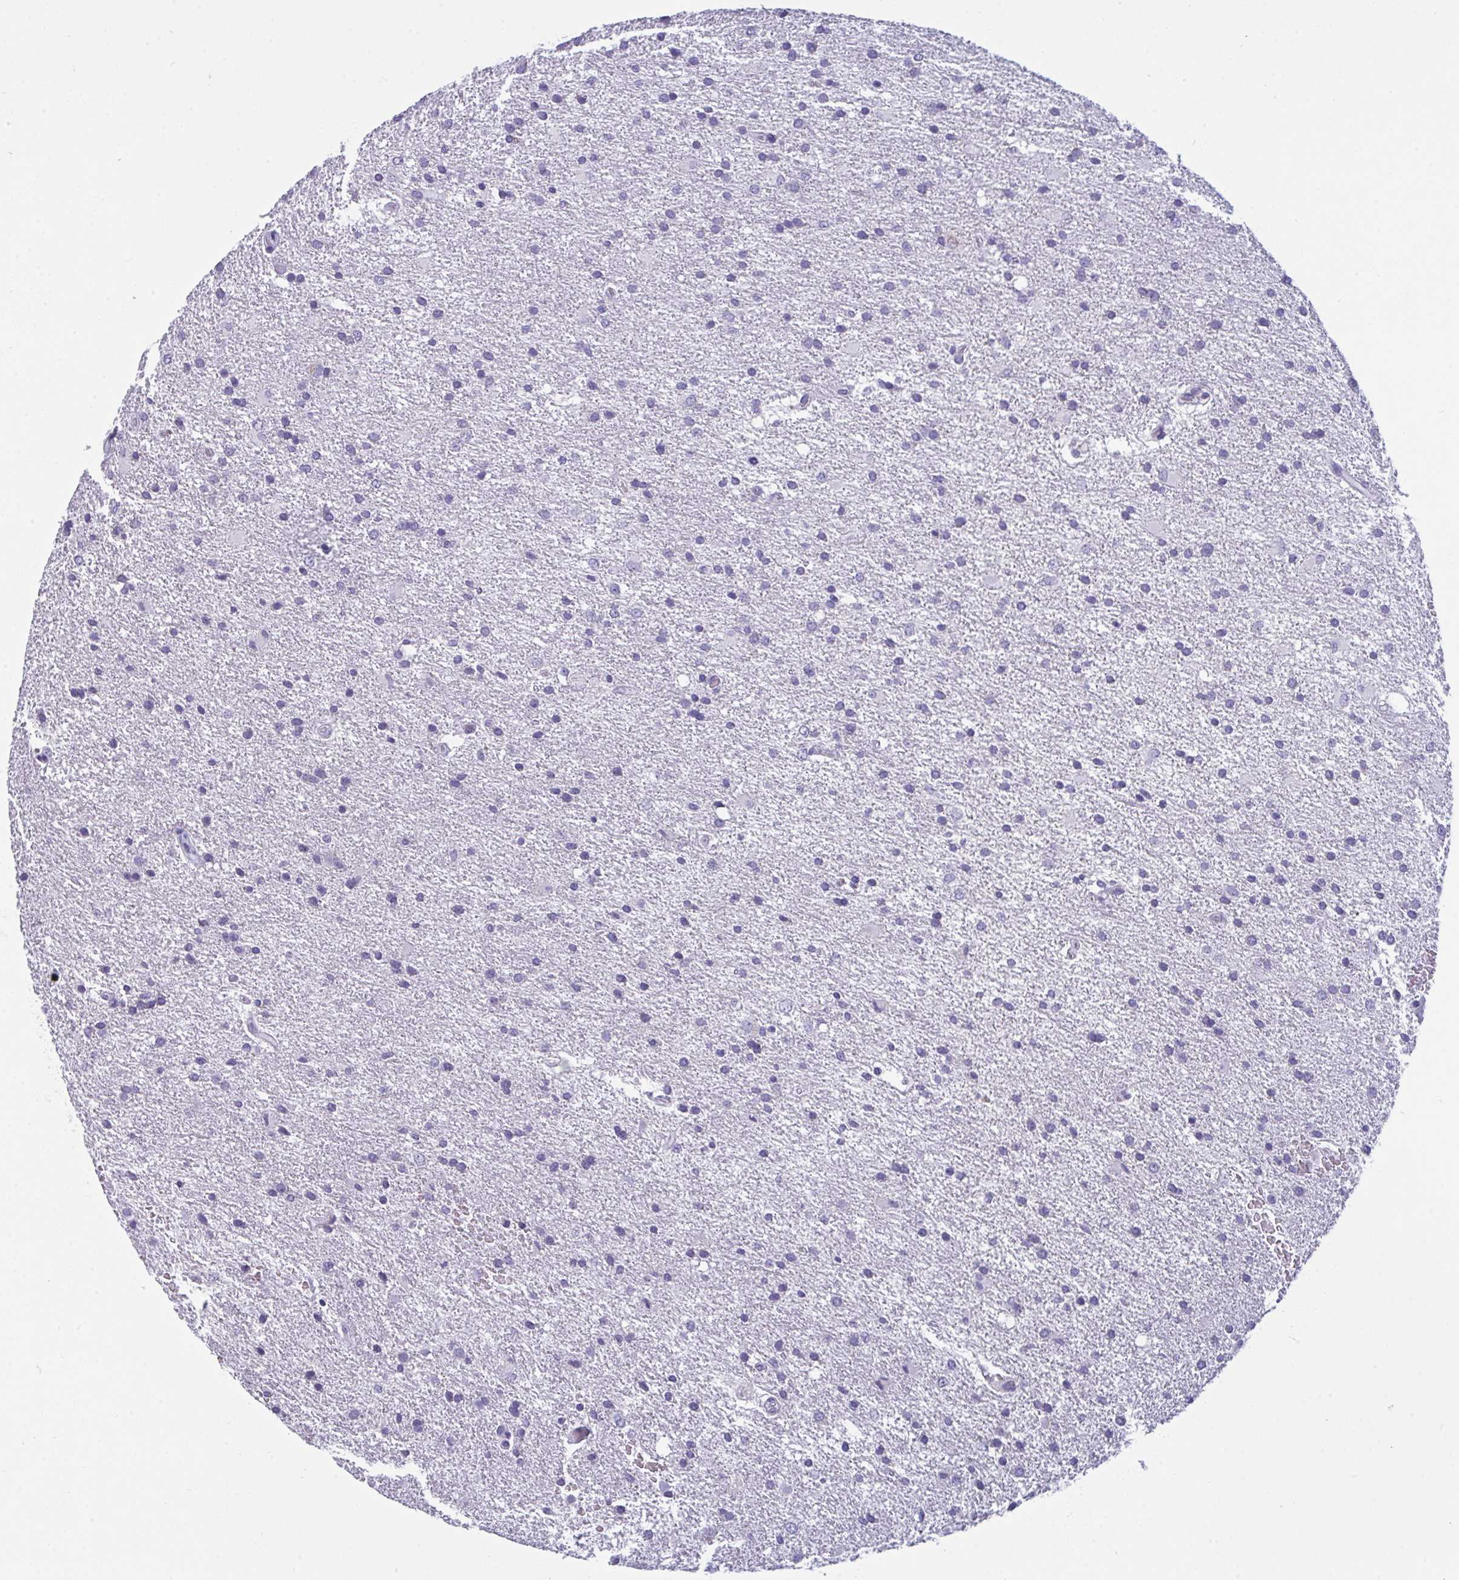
{"staining": {"intensity": "negative", "quantity": "none", "location": "none"}, "tissue": "glioma", "cell_type": "Tumor cells", "image_type": "cancer", "snomed": [{"axis": "morphology", "description": "Glioma, malignant, High grade"}, {"axis": "topography", "description": "Brain"}], "caption": "The image demonstrates no significant positivity in tumor cells of glioma.", "gene": "PRDM9", "patient": {"sex": "male", "age": 68}}